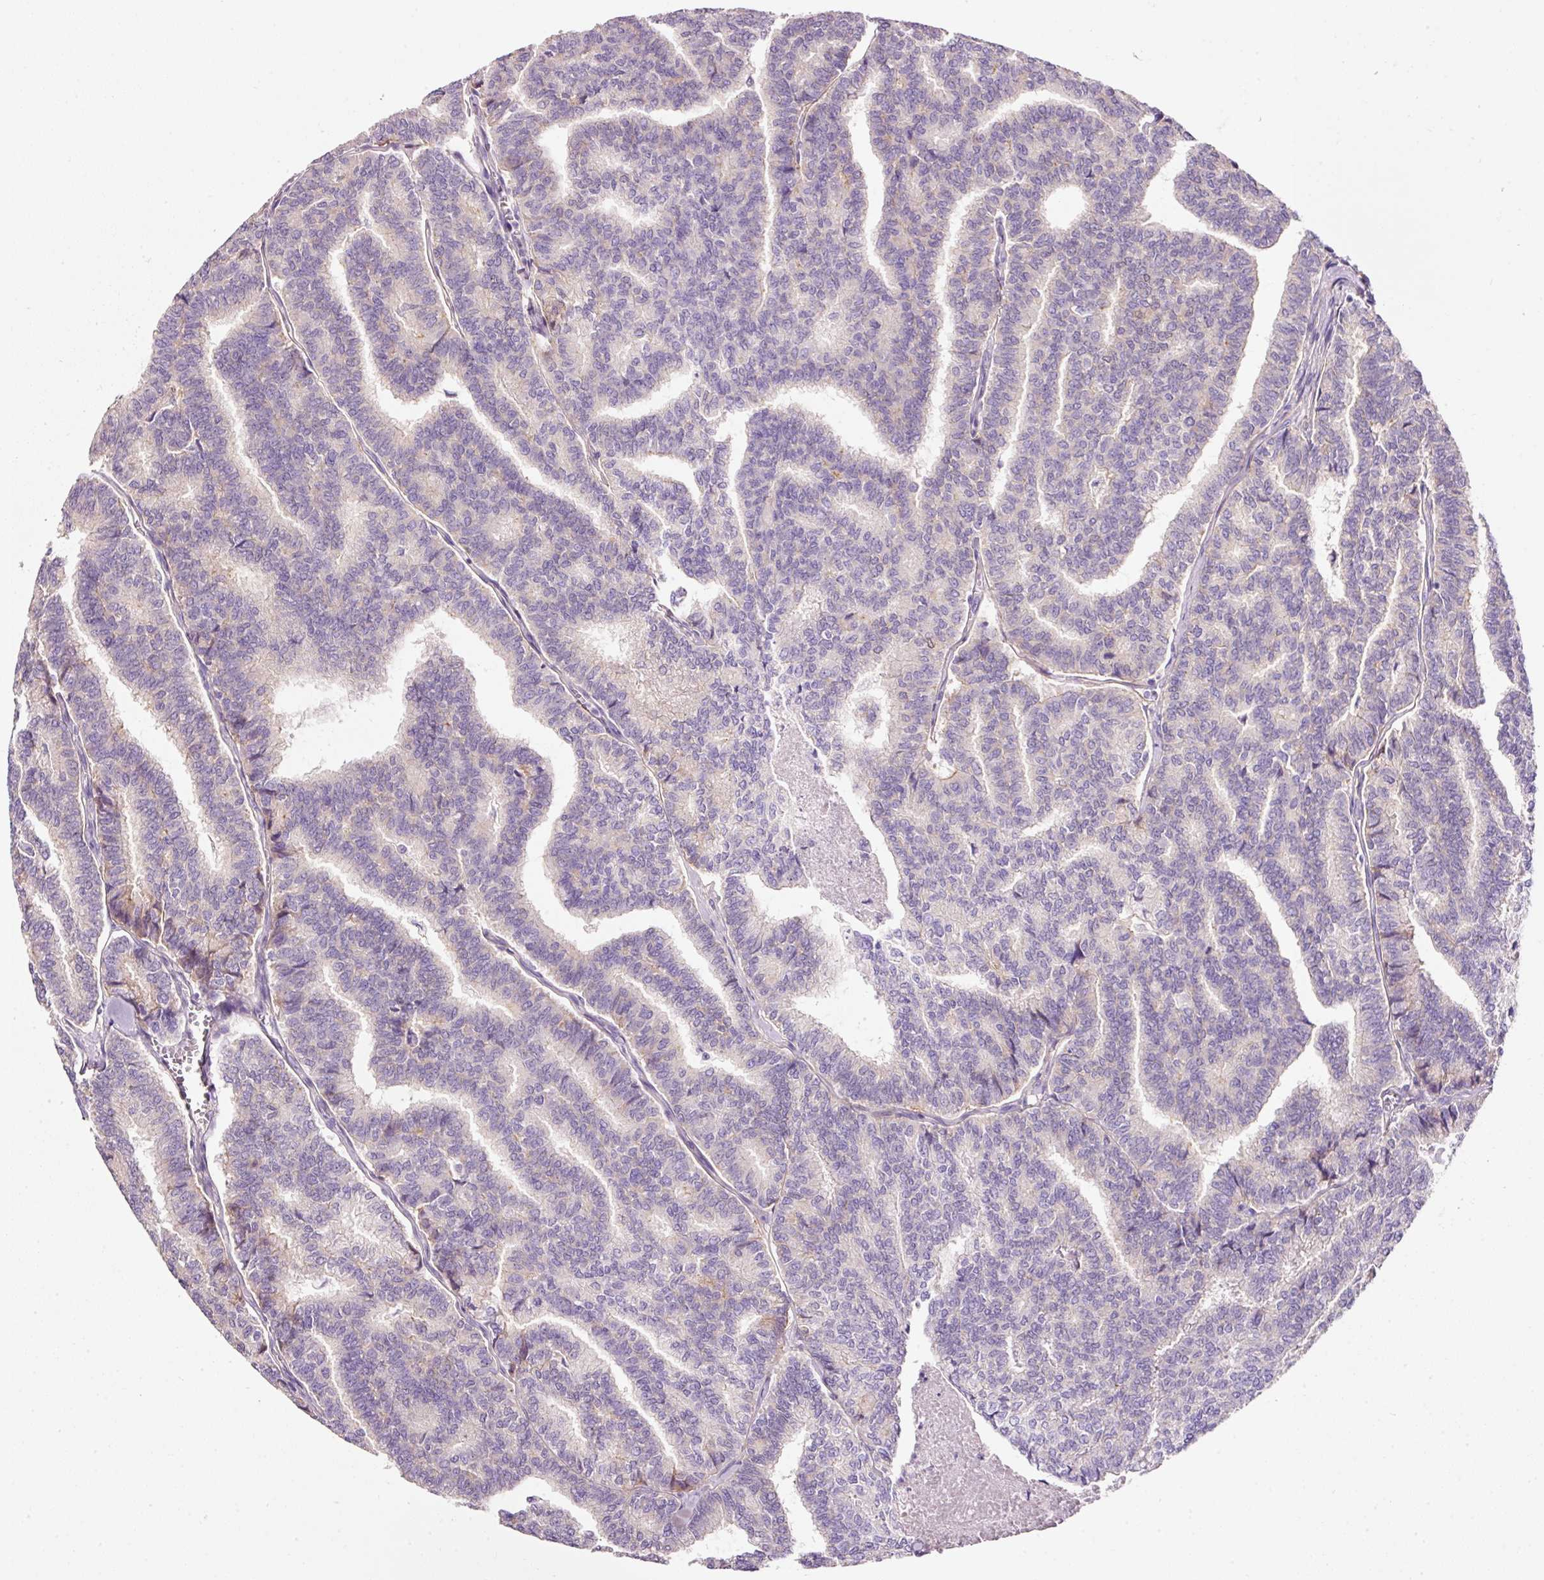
{"staining": {"intensity": "negative", "quantity": "none", "location": "none"}, "tissue": "thyroid cancer", "cell_type": "Tumor cells", "image_type": "cancer", "snomed": [{"axis": "morphology", "description": "Papillary adenocarcinoma, NOS"}, {"axis": "topography", "description": "Thyroid gland"}], "caption": "This photomicrograph is of thyroid cancer (papillary adenocarcinoma) stained with immunohistochemistry to label a protein in brown with the nuclei are counter-stained blue. There is no expression in tumor cells.", "gene": "SOS2", "patient": {"sex": "female", "age": 35}}